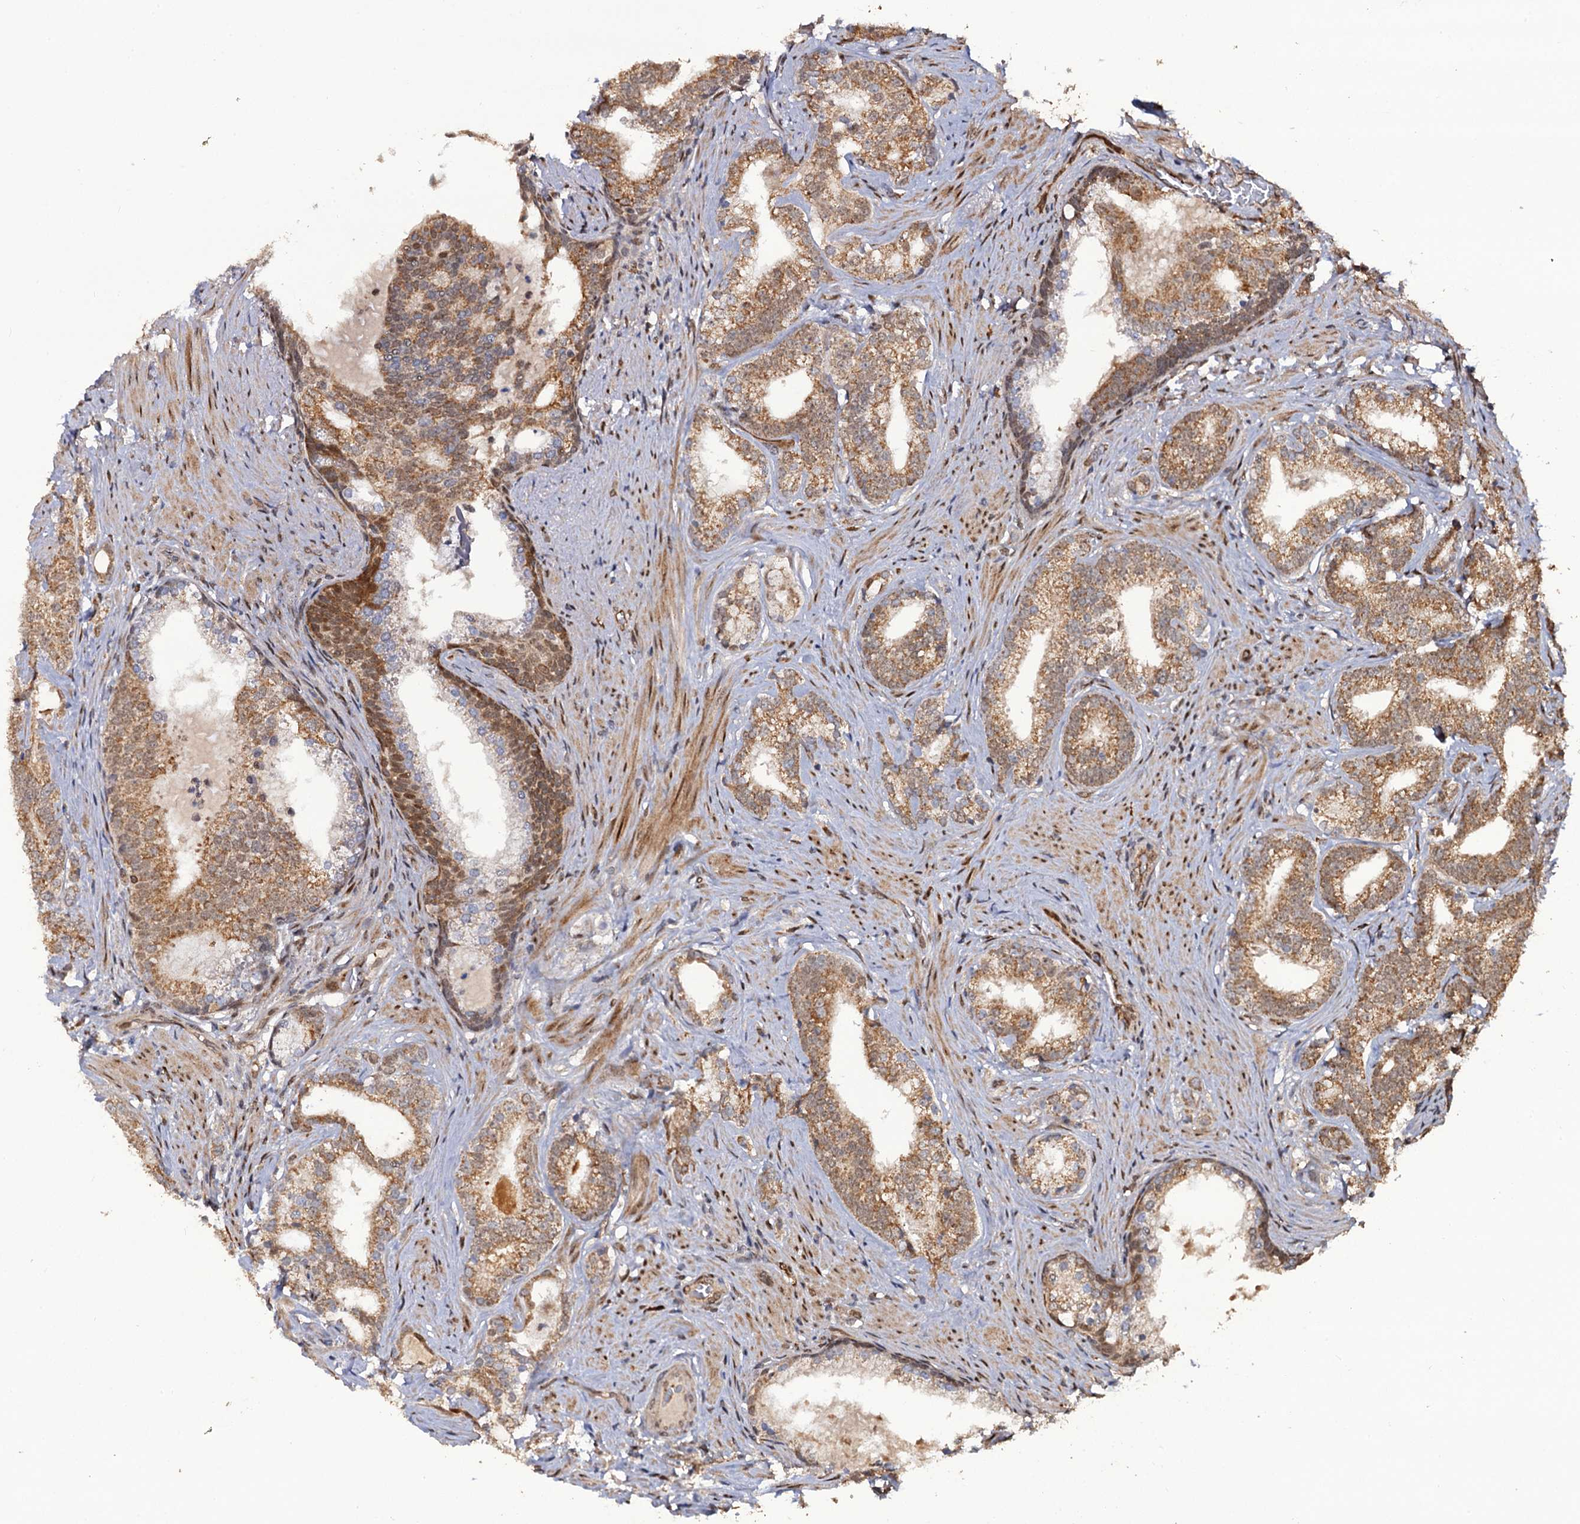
{"staining": {"intensity": "moderate", "quantity": ">75%", "location": "cytoplasmic/membranous"}, "tissue": "prostate cancer", "cell_type": "Tumor cells", "image_type": "cancer", "snomed": [{"axis": "morphology", "description": "Adenocarcinoma, Low grade"}, {"axis": "topography", "description": "Prostate"}], "caption": "A brown stain highlights moderate cytoplasmic/membranous staining of a protein in prostate adenocarcinoma (low-grade) tumor cells.", "gene": "LRRC63", "patient": {"sex": "male", "age": 71}}